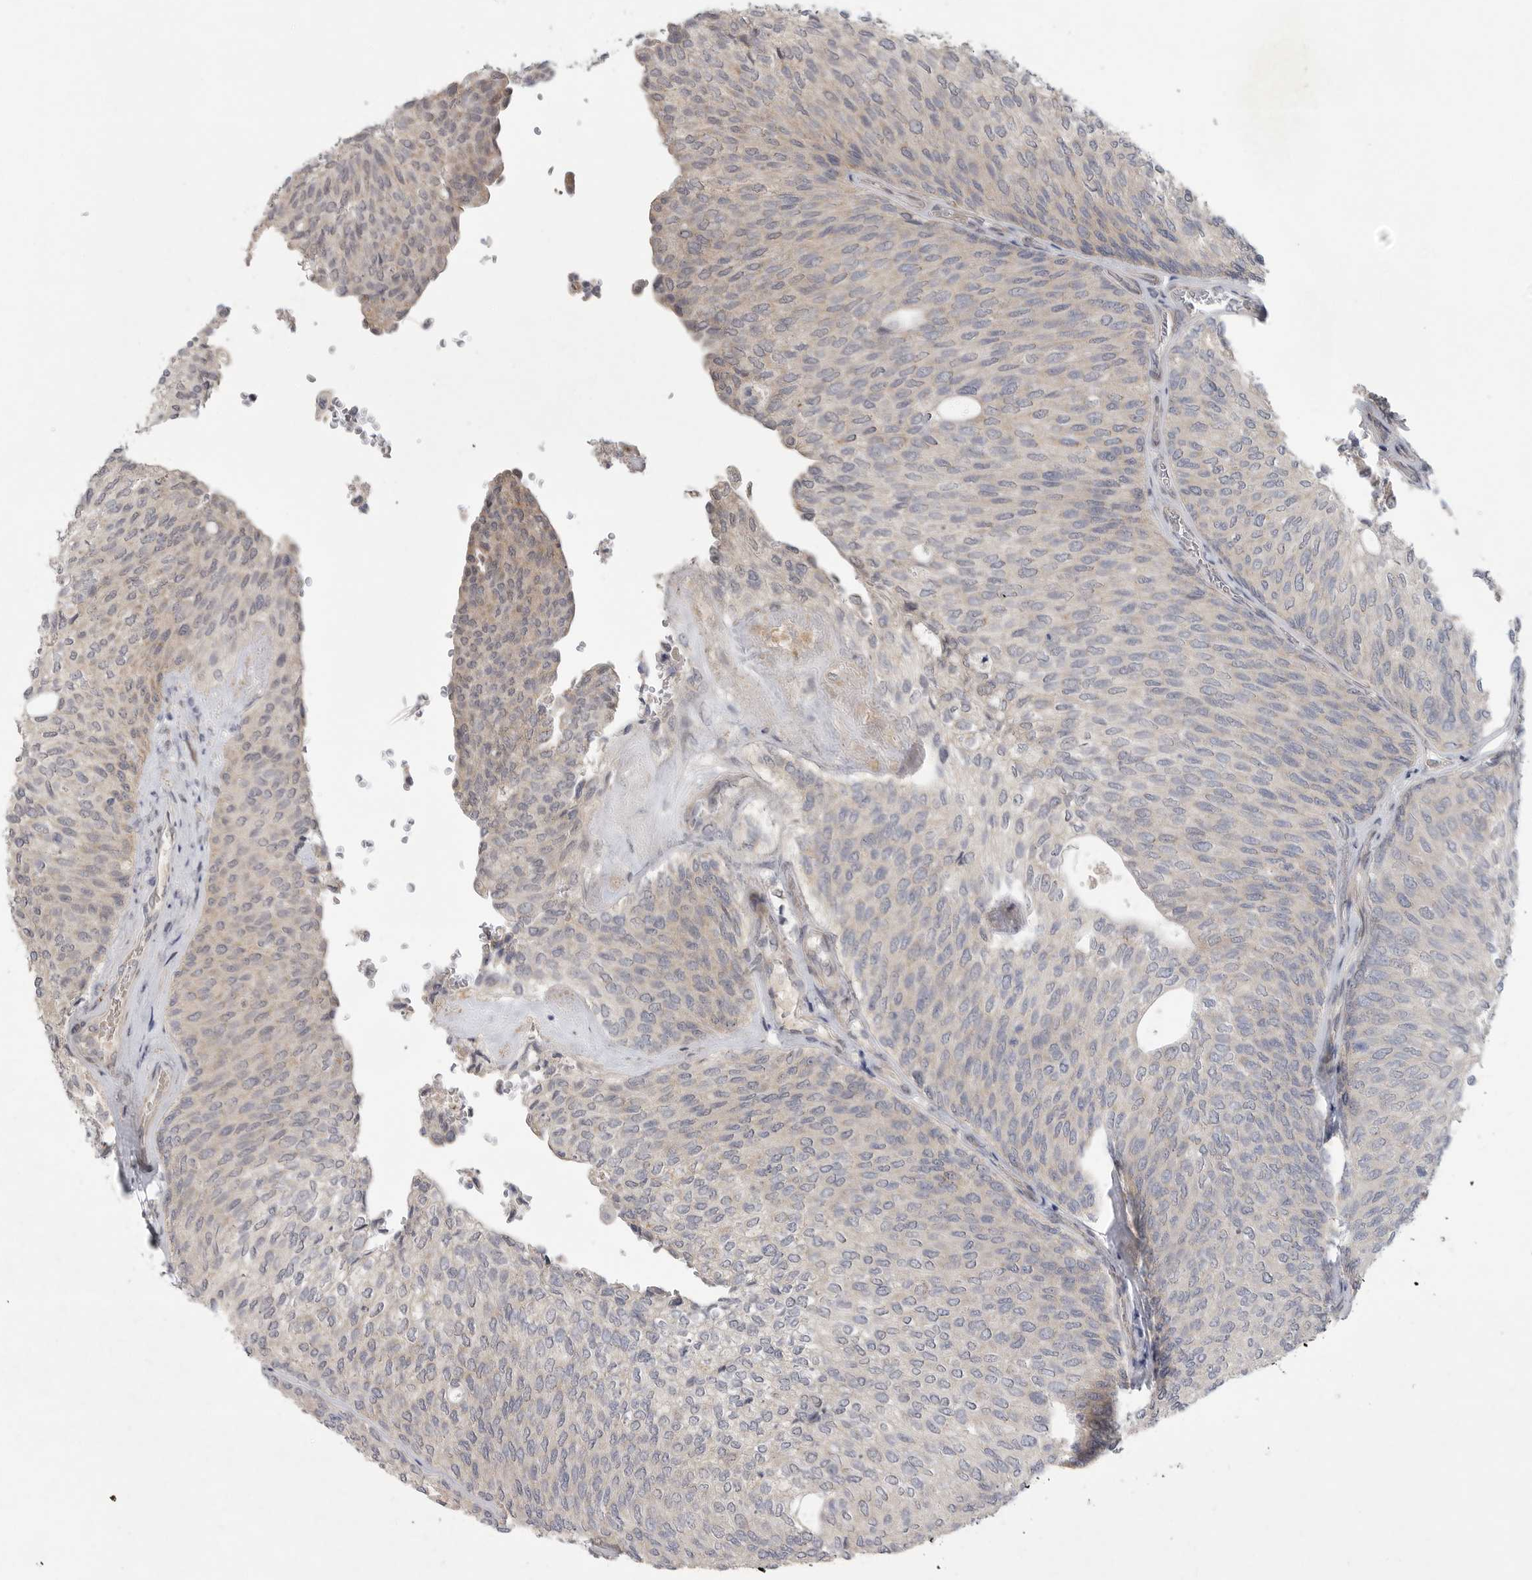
{"staining": {"intensity": "negative", "quantity": "none", "location": "none"}, "tissue": "urothelial cancer", "cell_type": "Tumor cells", "image_type": "cancer", "snomed": [{"axis": "morphology", "description": "Urothelial carcinoma, Low grade"}, {"axis": "topography", "description": "Urinary bladder"}], "caption": "High magnification brightfield microscopy of urothelial carcinoma (low-grade) stained with DAB (brown) and counterstained with hematoxylin (blue): tumor cells show no significant expression.", "gene": "FBXO43", "patient": {"sex": "female", "age": 79}}